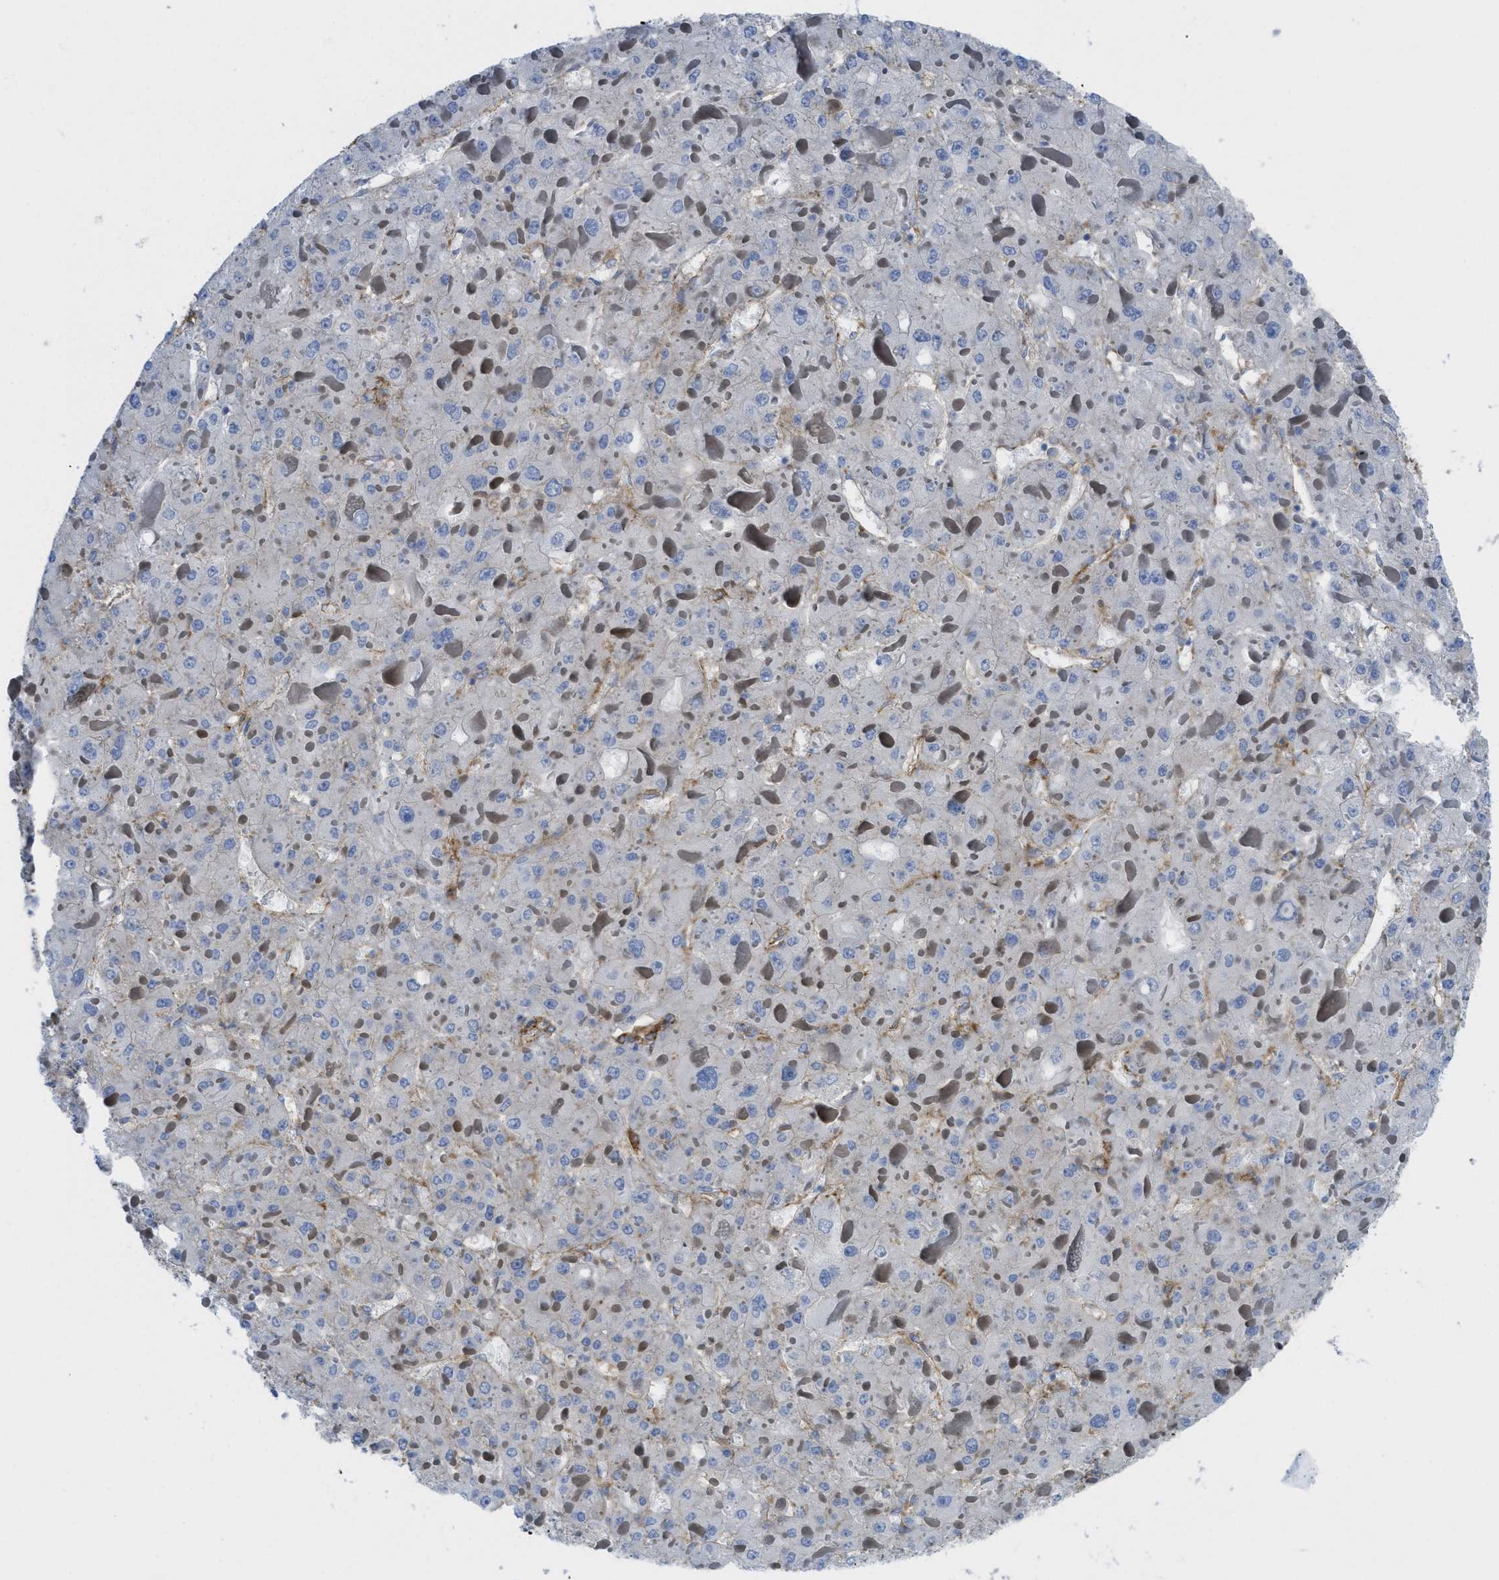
{"staining": {"intensity": "negative", "quantity": "none", "location": "none"}, "tissue": "liver cancer", "cell_type": "Tumor cells", "image_type": "cancer", "snomed": [{"axis": "morphology", "description": "Carcinoma, Hepatocellular, NOS"}, {"axis": "topography", "description": "Liver"}], "caption": "A high-resolution image shows immunohistochemistry (IHC) staining of liver hepatocellular carcinoma, which displays no significant staining in tumor cells.", "gene": "HIP1", "patient": {"sex": "female", "age": 73}}